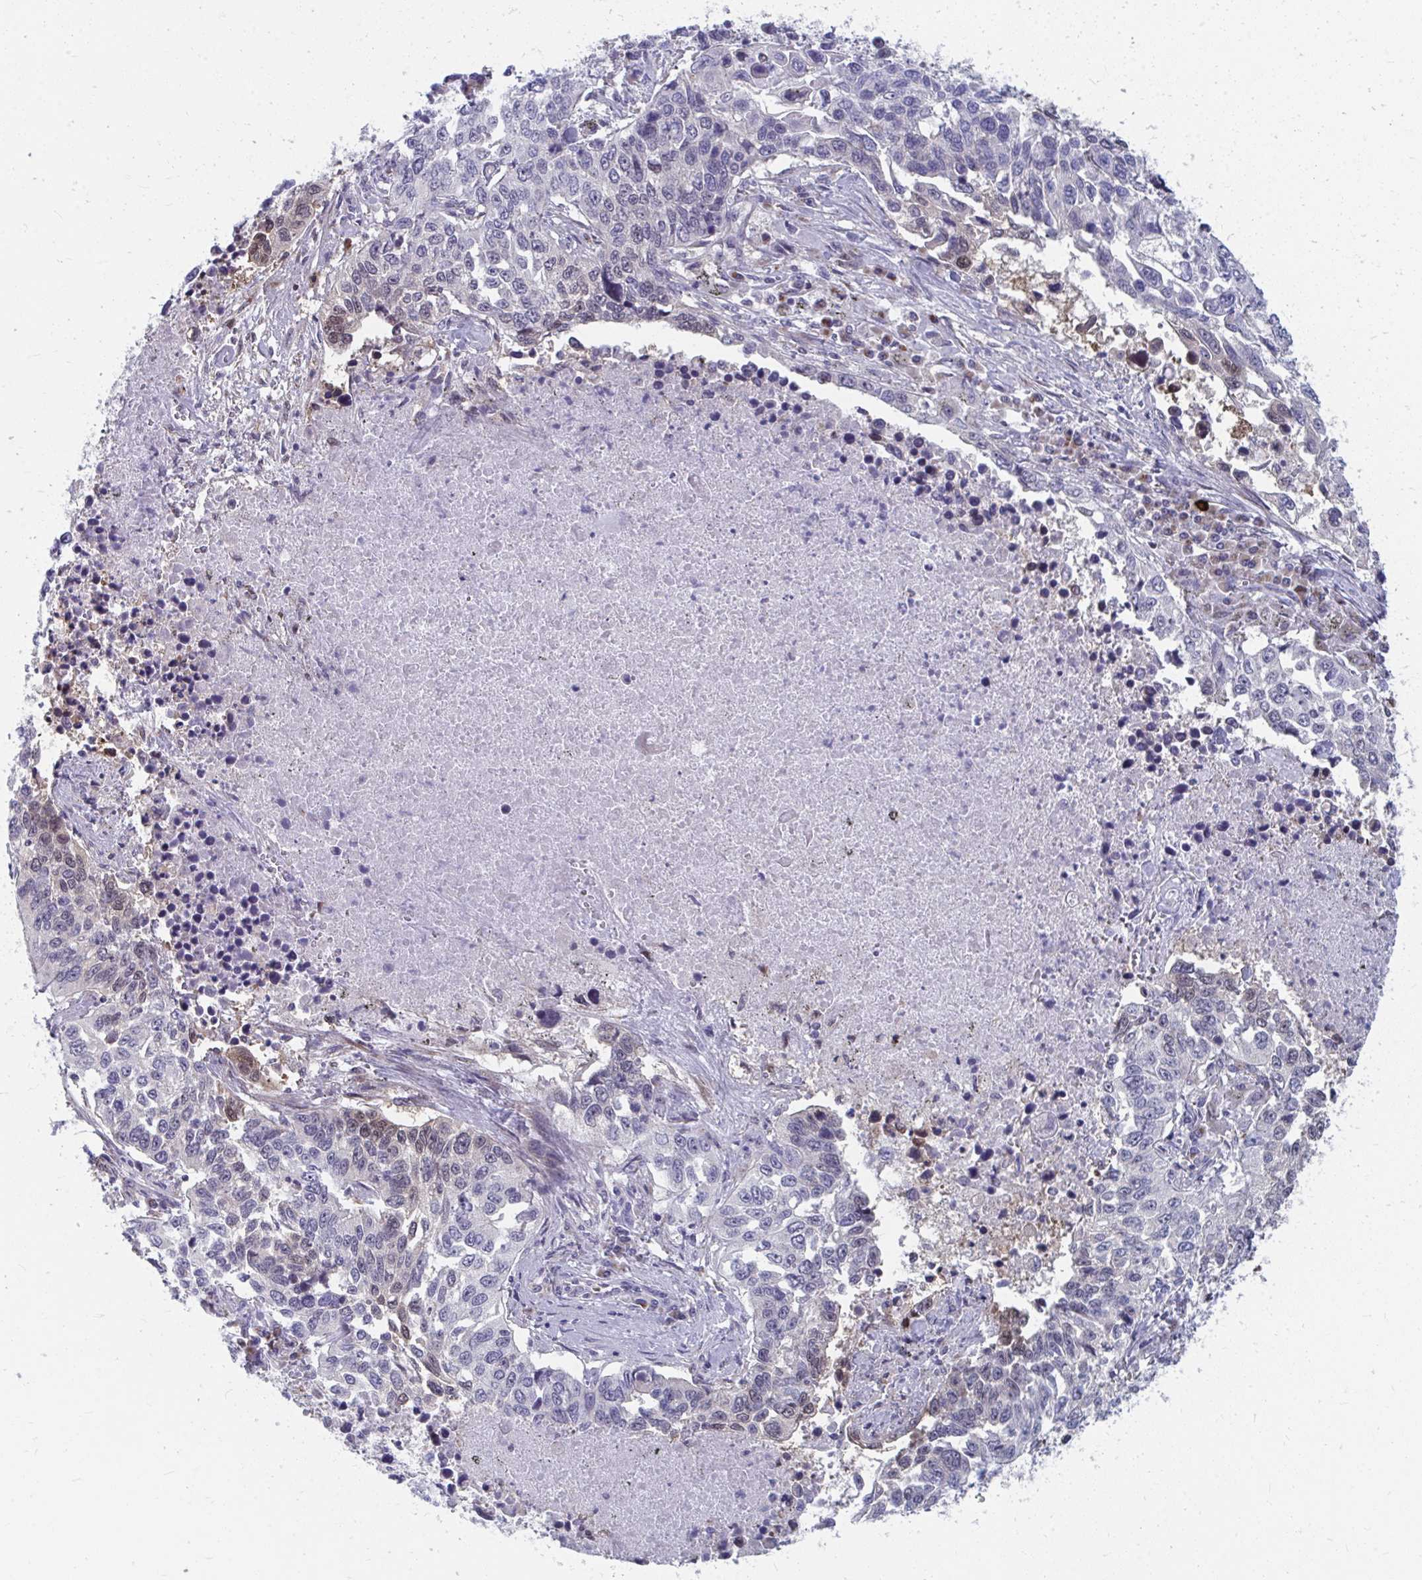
{"staining": {"intensity": "negative", "quantity": "none", "location": "none"}, "tissue": "lung cancer", "cell_type": "Tumor cells", "image_type": "cancer", "snomed": [{"axis": "morphology", "description": "Squamous cell carcinoma, NOS"}, {"axis": "topography", "description": "Lung"}], "caption": "Immunohistochemical staining of human lung squamous cell carcinoma displays no significant positivity in tumor cells.", "gene": "PABIR3", "patient": {"sex": "male", "age": 62}}